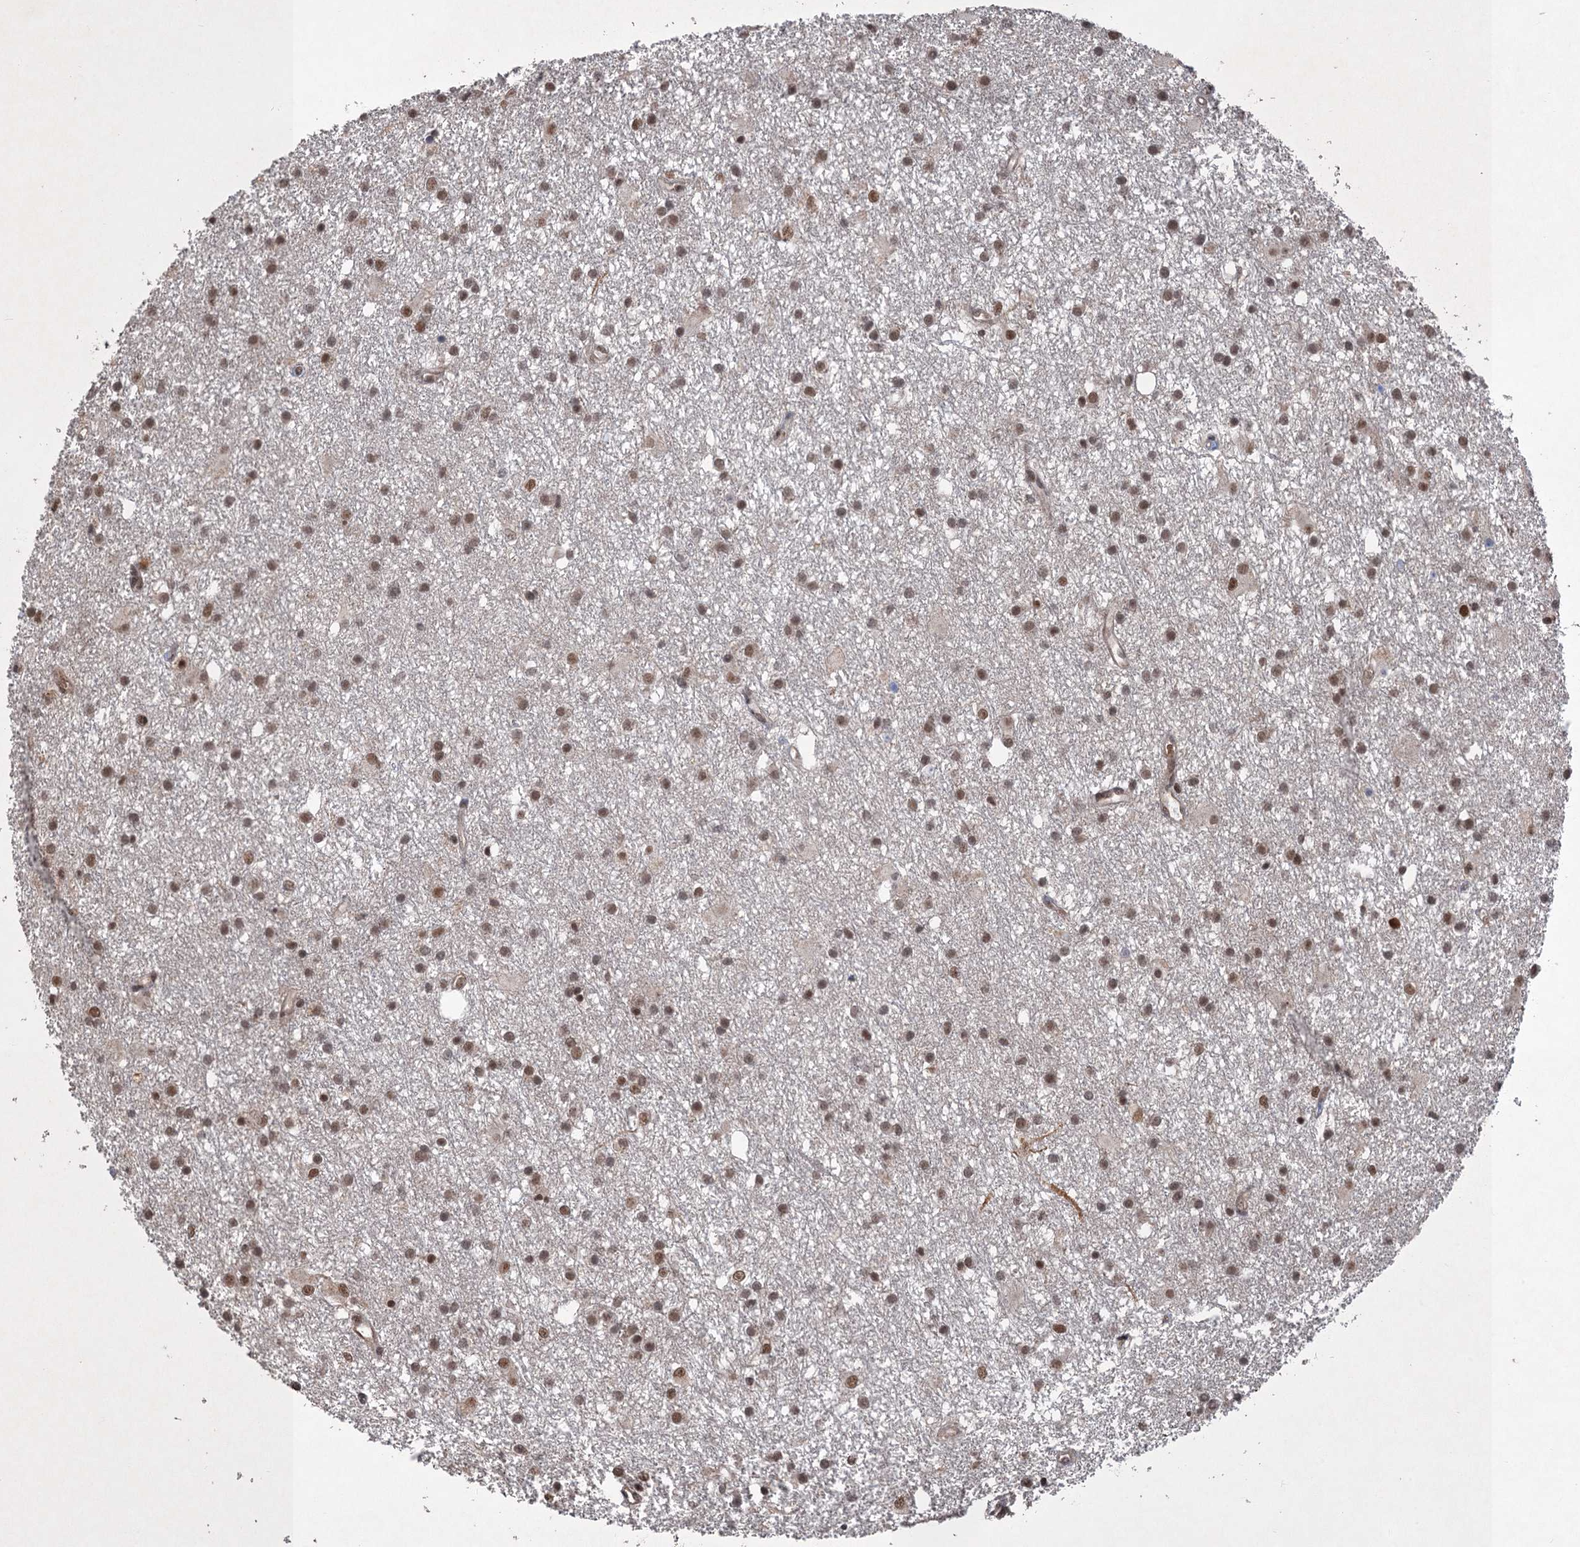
{"staining": {"intensity": "moderate", "quantity": ">75%", "location": "nuclear"}, "tissue": "glioma", "cell_type": "Tumor cells", "image_type": "cancer", "snomed": [{"axis": "morphology", "description": "Glioma, malignant, High grade"}, {"axis": "topography", "description": "Brain"}], "caption": "Immunohistochemical staining of human glioma exhibits medium levels of moderate nuclear expression in approximately >75% of tumor cells.", "gene": "TTC31", "patient": {"sex": "male", "age": 77}}